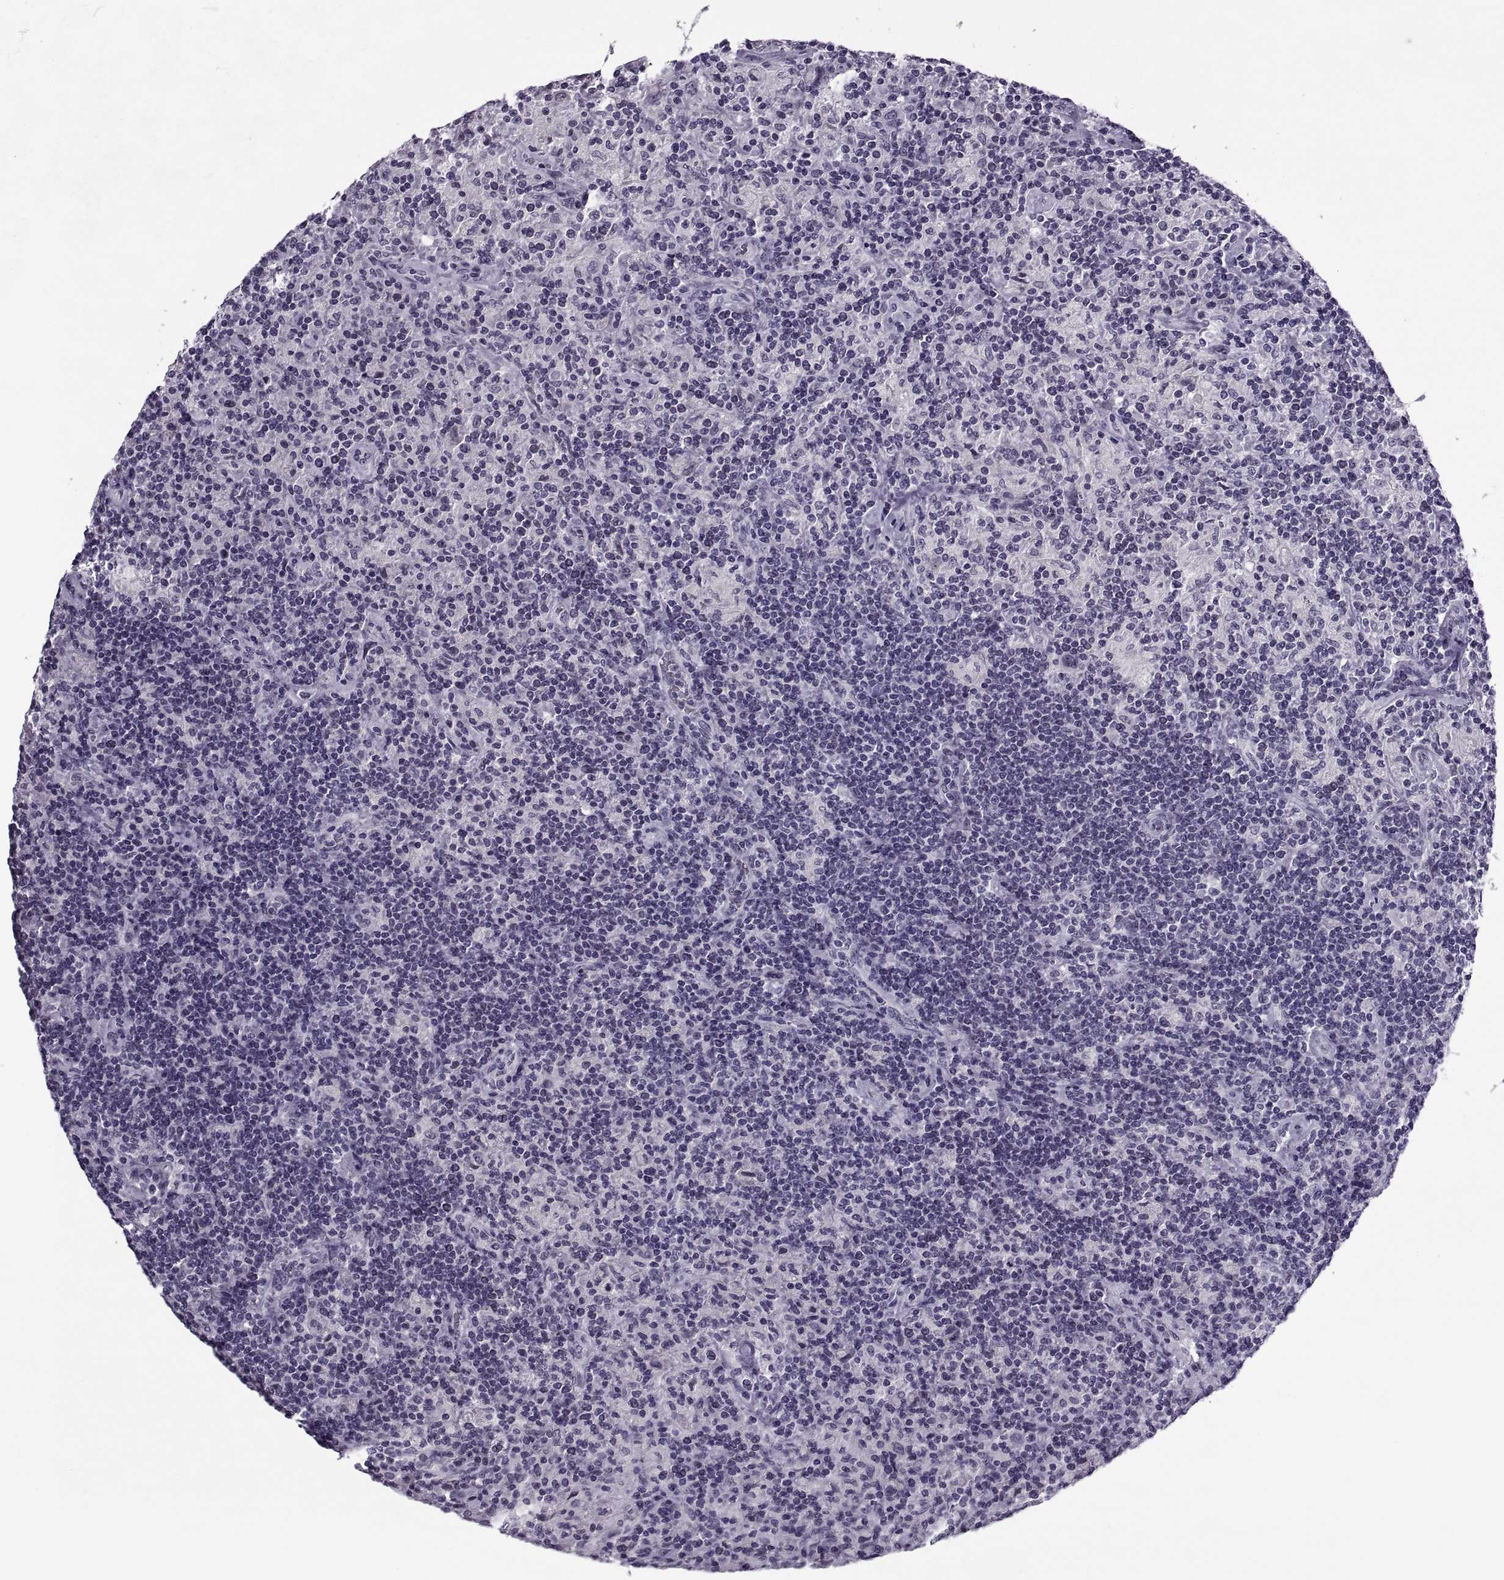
{"staining": {"intensity": "negative", "quantity": "none", "location": "none"}, "tissue": "lymphoma", "cell_type": "Tumor cells", "image_type": "cancer", "snomed": [{"axis": "morphology", "description": "Hodgkin's disease, NOS"}, {"axis": "topography", "description": "Lymph node"}], "caption": "Tumor cells show no significant protein positivity in lymphoma. (DAB (3,3'-diaminobenzidine) immunohistochemistry (IHC), high magnification).", "gene": "TBC1D3G", "patient": {"sex": "male", "age": 70}}